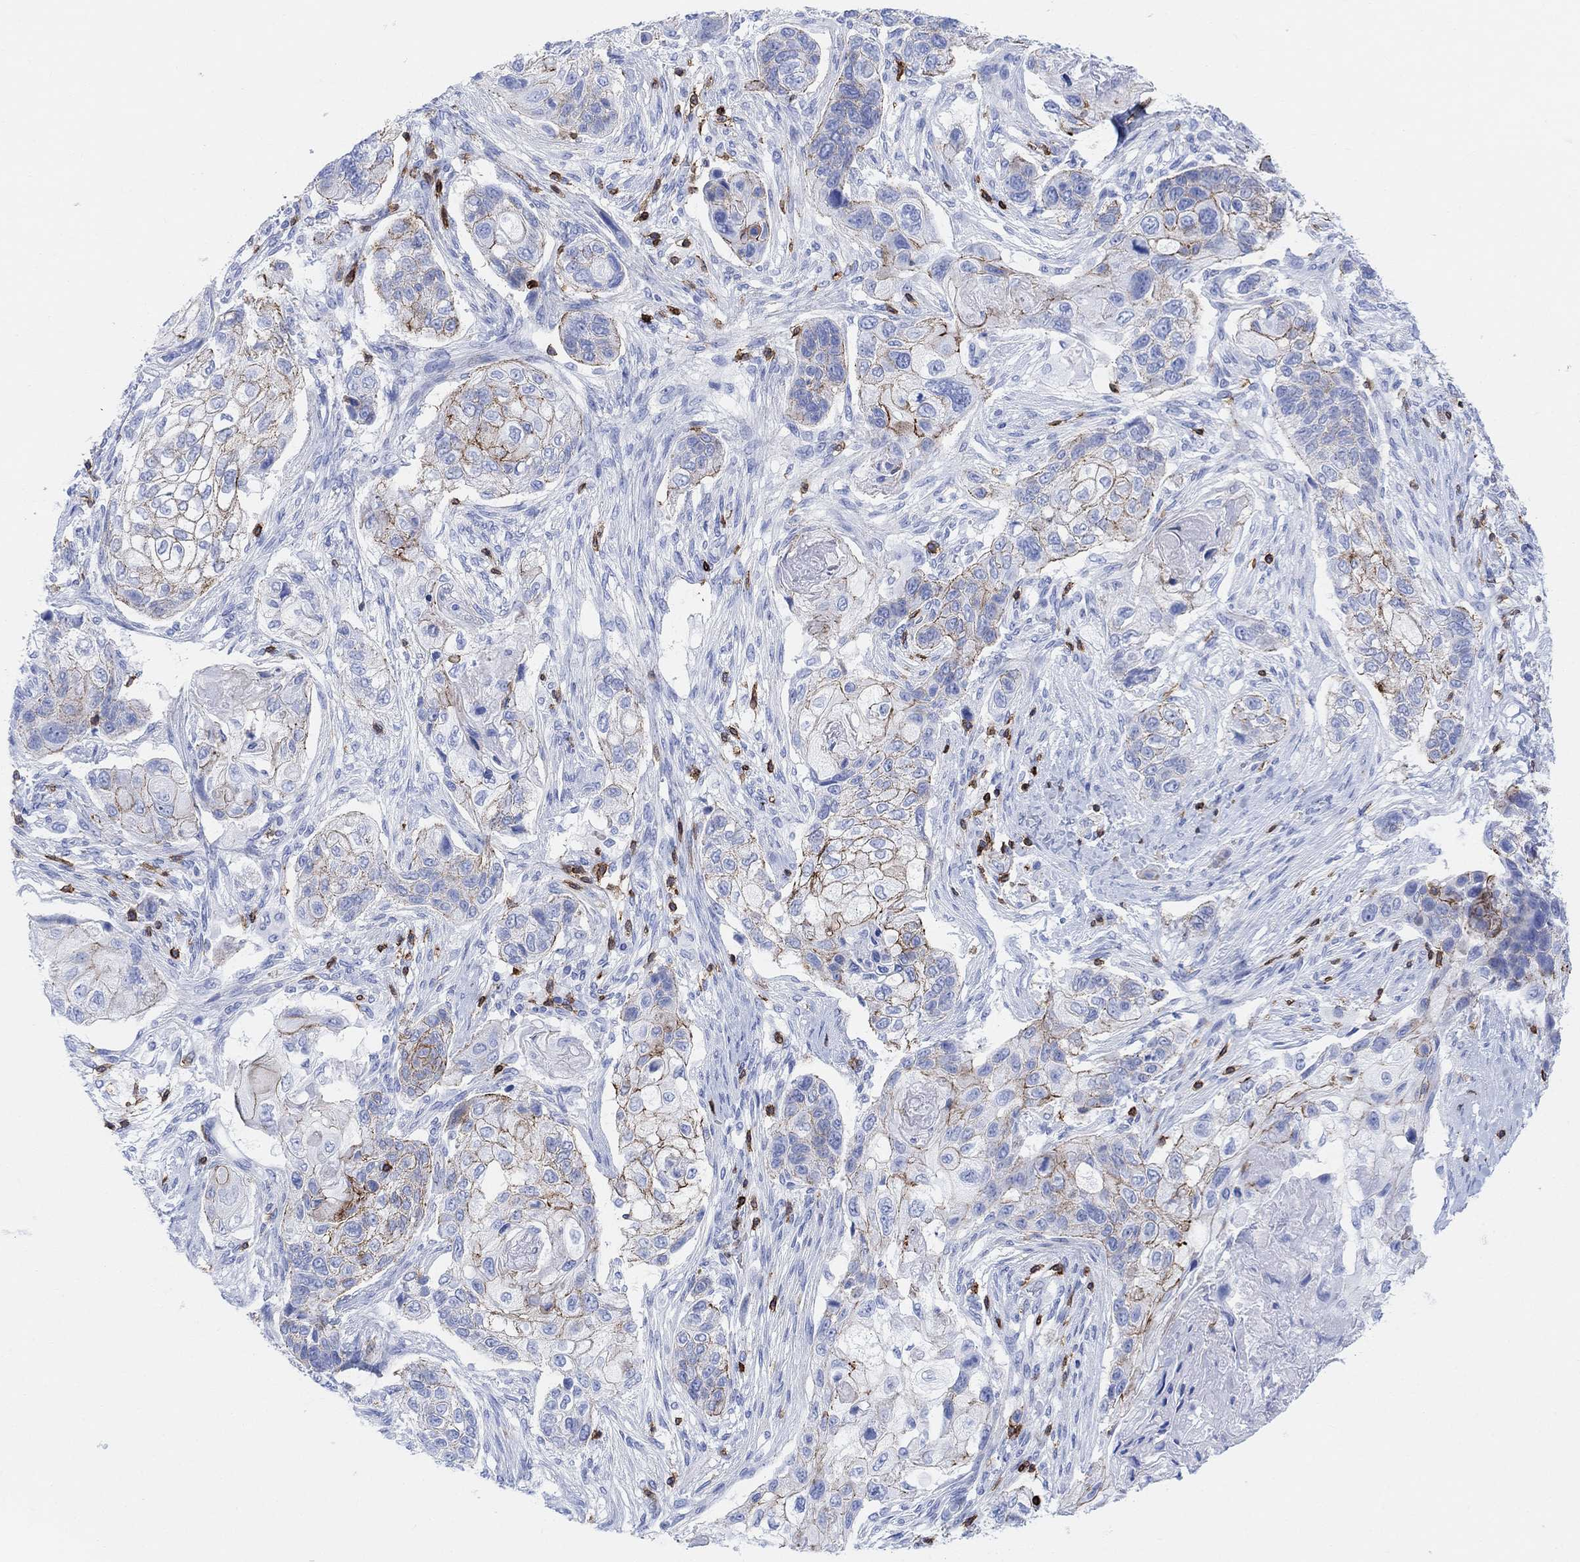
{"staining": {"intensity": "moderate", "quantity": "25%-75%", "location": "cytoplasmic/membranous"}, "tissue": "lung cancer", "cell_type": "Tumor cells", "image_type": "cancer", "snomed": [{"axis": "morphology", "description": "Normal tissue, NOS"}, {"axis": "morphology", "description": "Squamous cell carcinoma, NOS"}, {"axis": "topography", "description": "Bronchus"}, {"axis": "topography", "description": "Lung"}], "caption": "Protein staining of lung cancer tissue shows moderate cytoplasmic/membranous positivity in approximately 25%-75% of tumor cells.", "gene": "GPR65", "patient": {"sex": "male", "age": 69}}